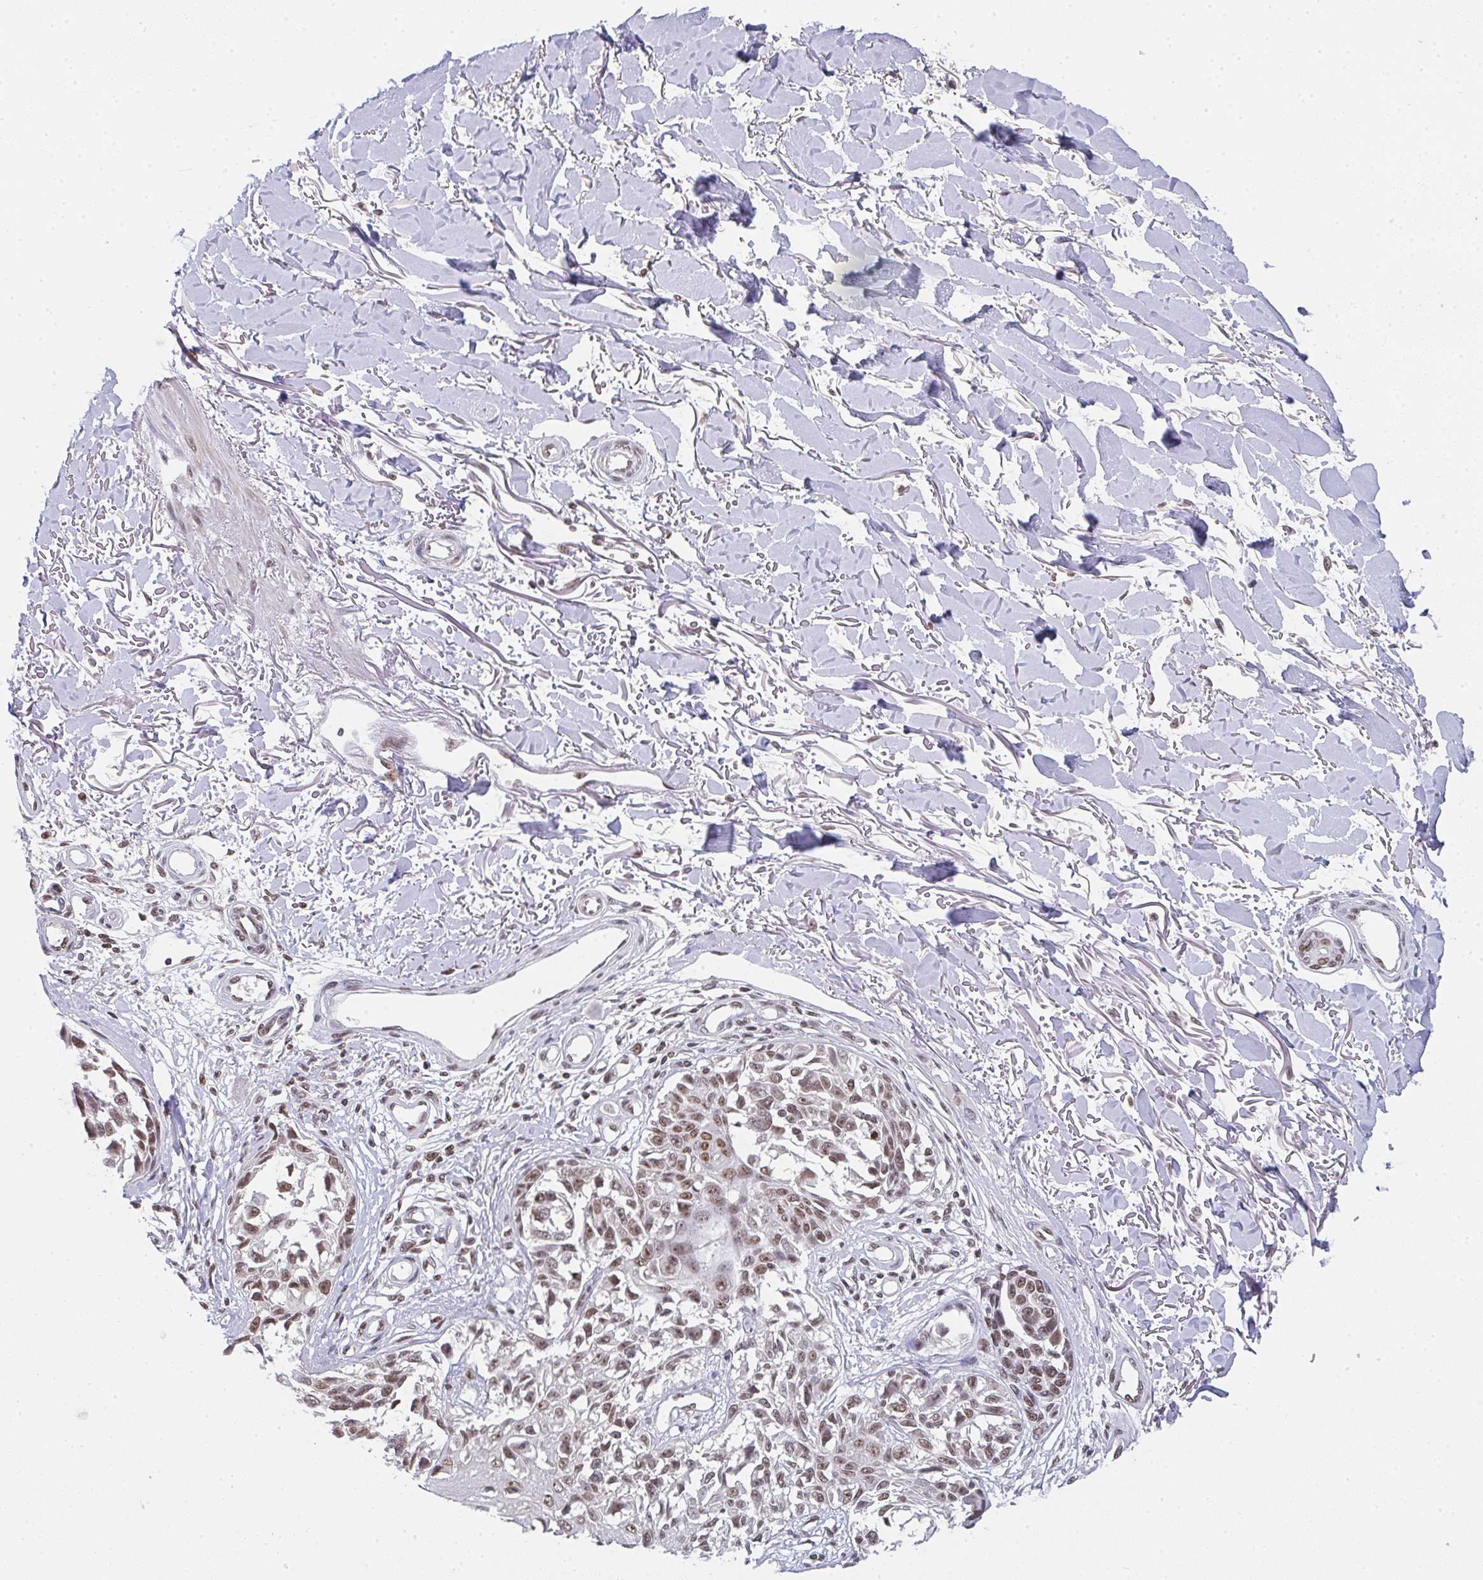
{"staining": {"intensity": "moderate", "quantity": ">75%", "location": "nuclear"}, "tissue": "melanoma", "cell_type": "Tumor cells", "image_type": "cancer", "snomed": [{"axis": "morphology", "description": "Malignant melanoma, NOS"}, {"axis": "topography", "description": "Skin"}], "caption": "Melanoma was stained to show a protein in brown. There is medium levels of moderate nuclear expression in about >75% of tumor cells.", "gene": "DKC1", "patient": {"sex": "male", "age": 73}}